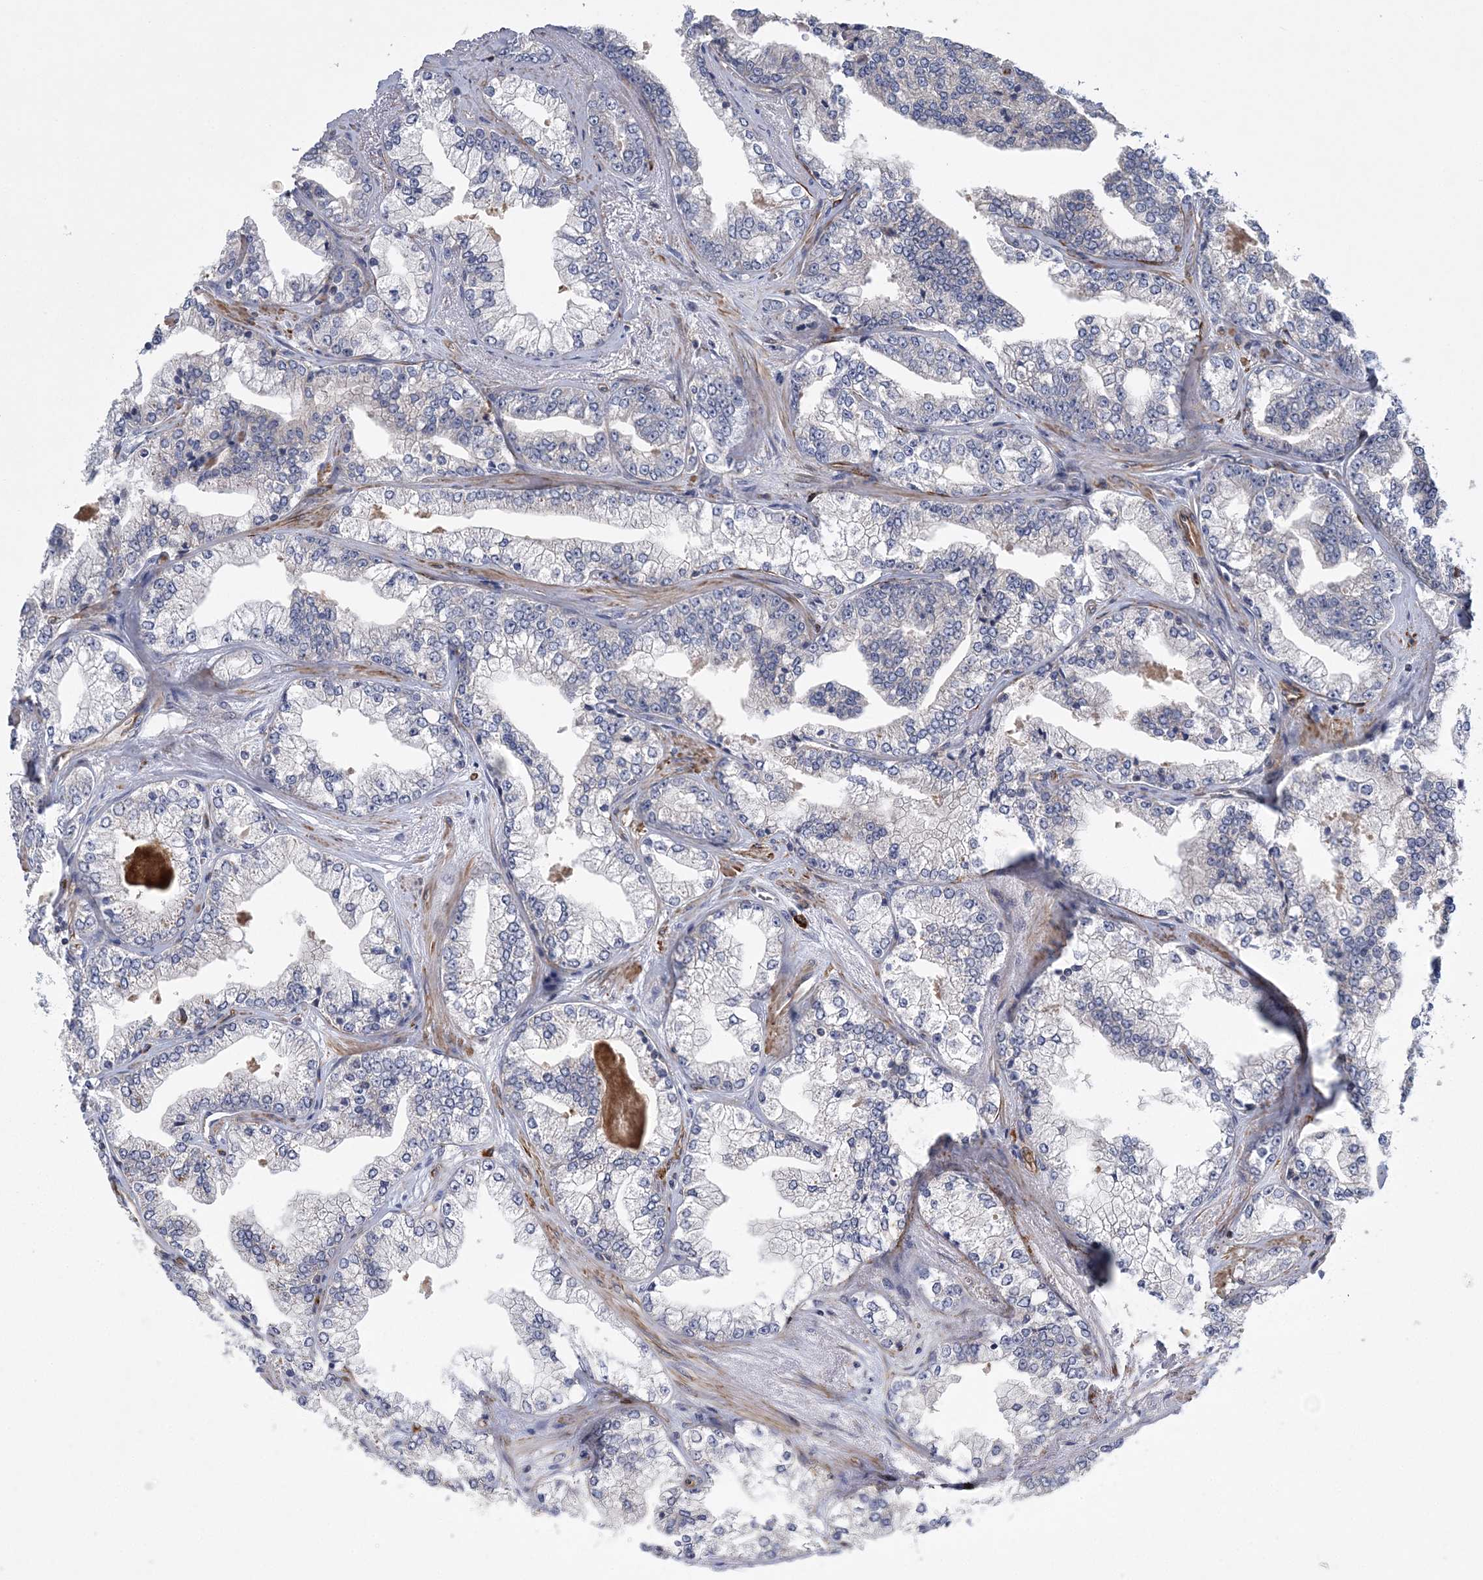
{"staining": {"intensity": "negative", "quantity": "none", "location": "none"}, "tissue": "prostate cancer", "cell_type": "Tumor cells", "image_type": "cancer", "snomed": [{"axis": "morphology", "description": "Adenocarcinoma, High grade"}, {"axis": "topography", "description": "Prostate"}], "caption": "Protein analysis of prostate high-grade adenocarcinoma reveals no significant expression in tumor cells.", "gene": "CALN1", "patient": {"sex": "male", "age": 71}}